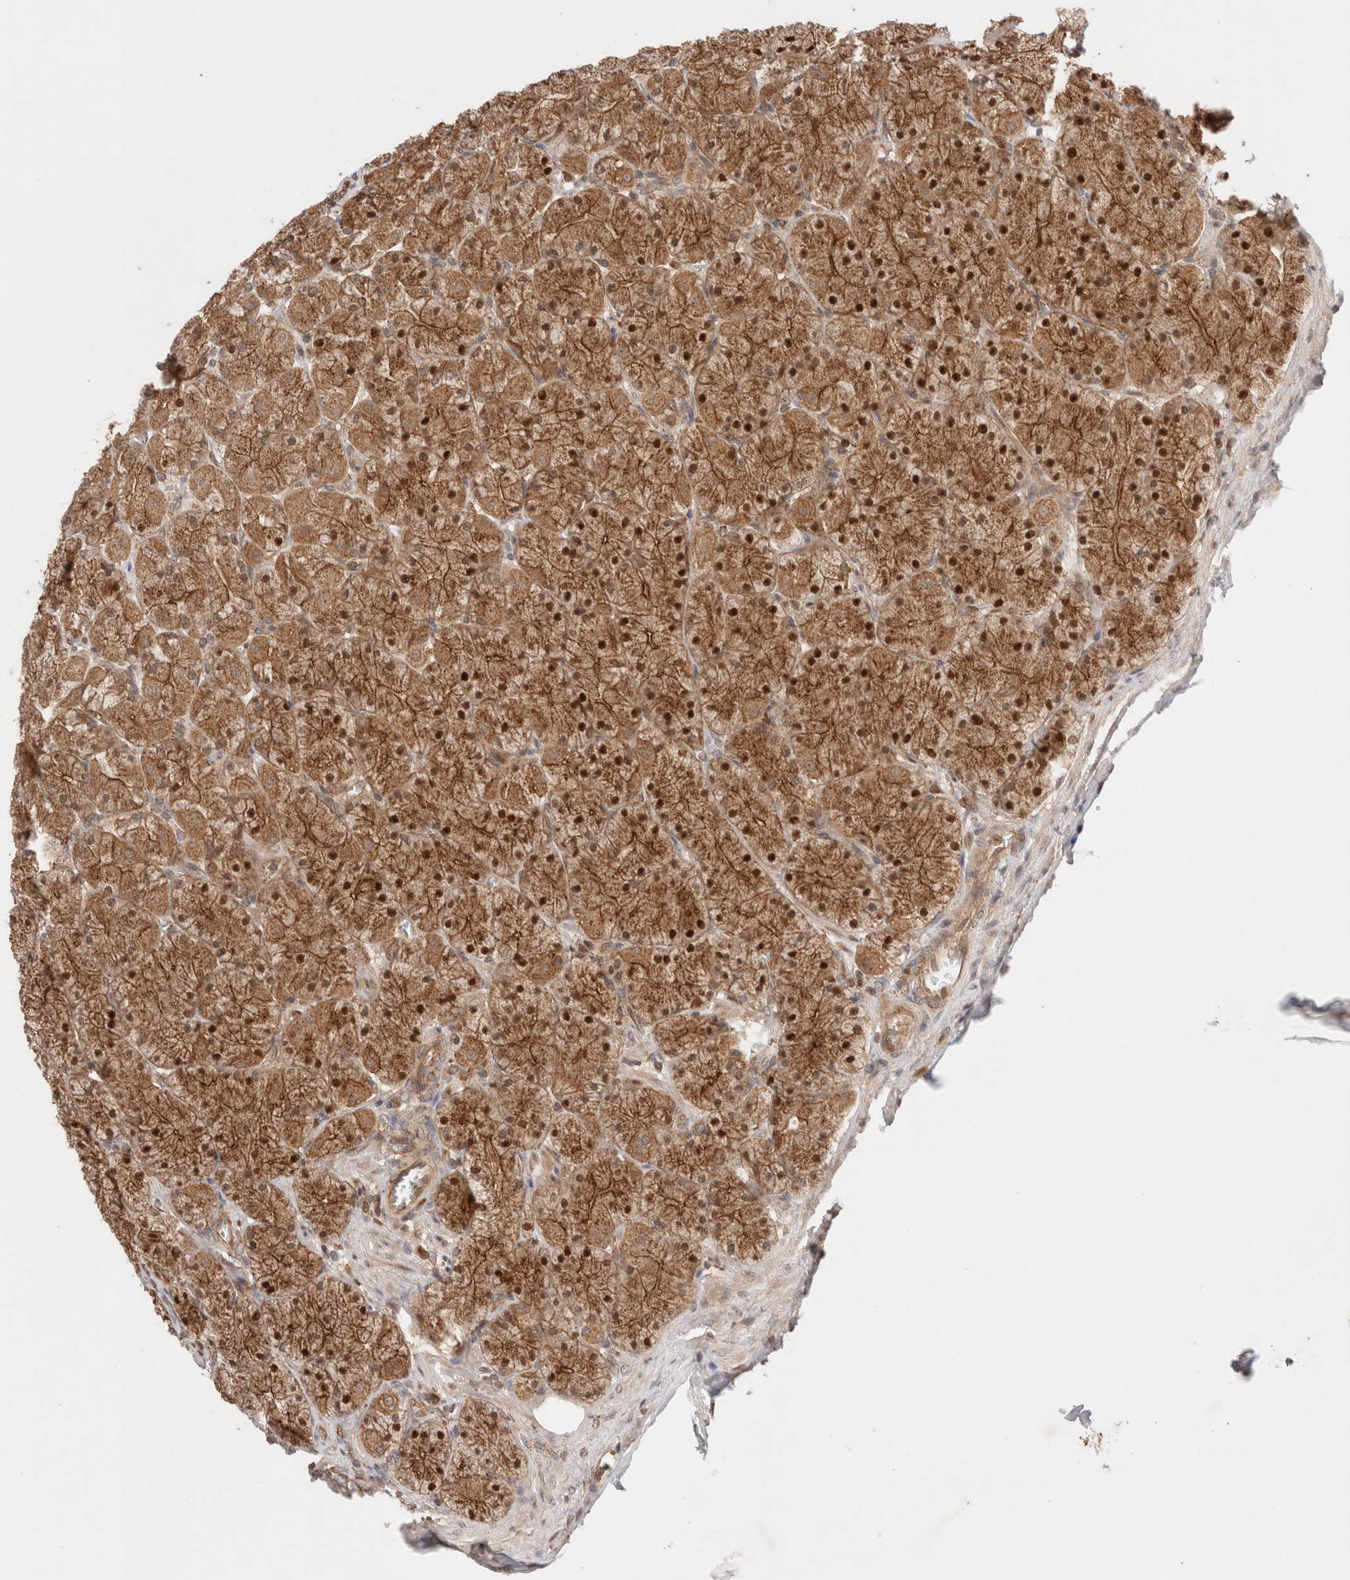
{"staining": {"intensity": "strong", "quantity": ">75%", "location": "cytoplasmic/membranous,nuclear"}, "tissue": "stomach", "cell_type": "Glandular cells", "image_type": "normal", "snomed": [{"axis": "morphology", "description": "Normal tissue, NOS"}, {"axis": "topography", "description": "Stomach, upper"}], "caption": "Strong cytoplasmic/membranous,nuclear protein positivity is identified in about >75% of glandular cells in stomach.", "gene": "SIKE1", "patient": {"sex": "female", "age": 56}}